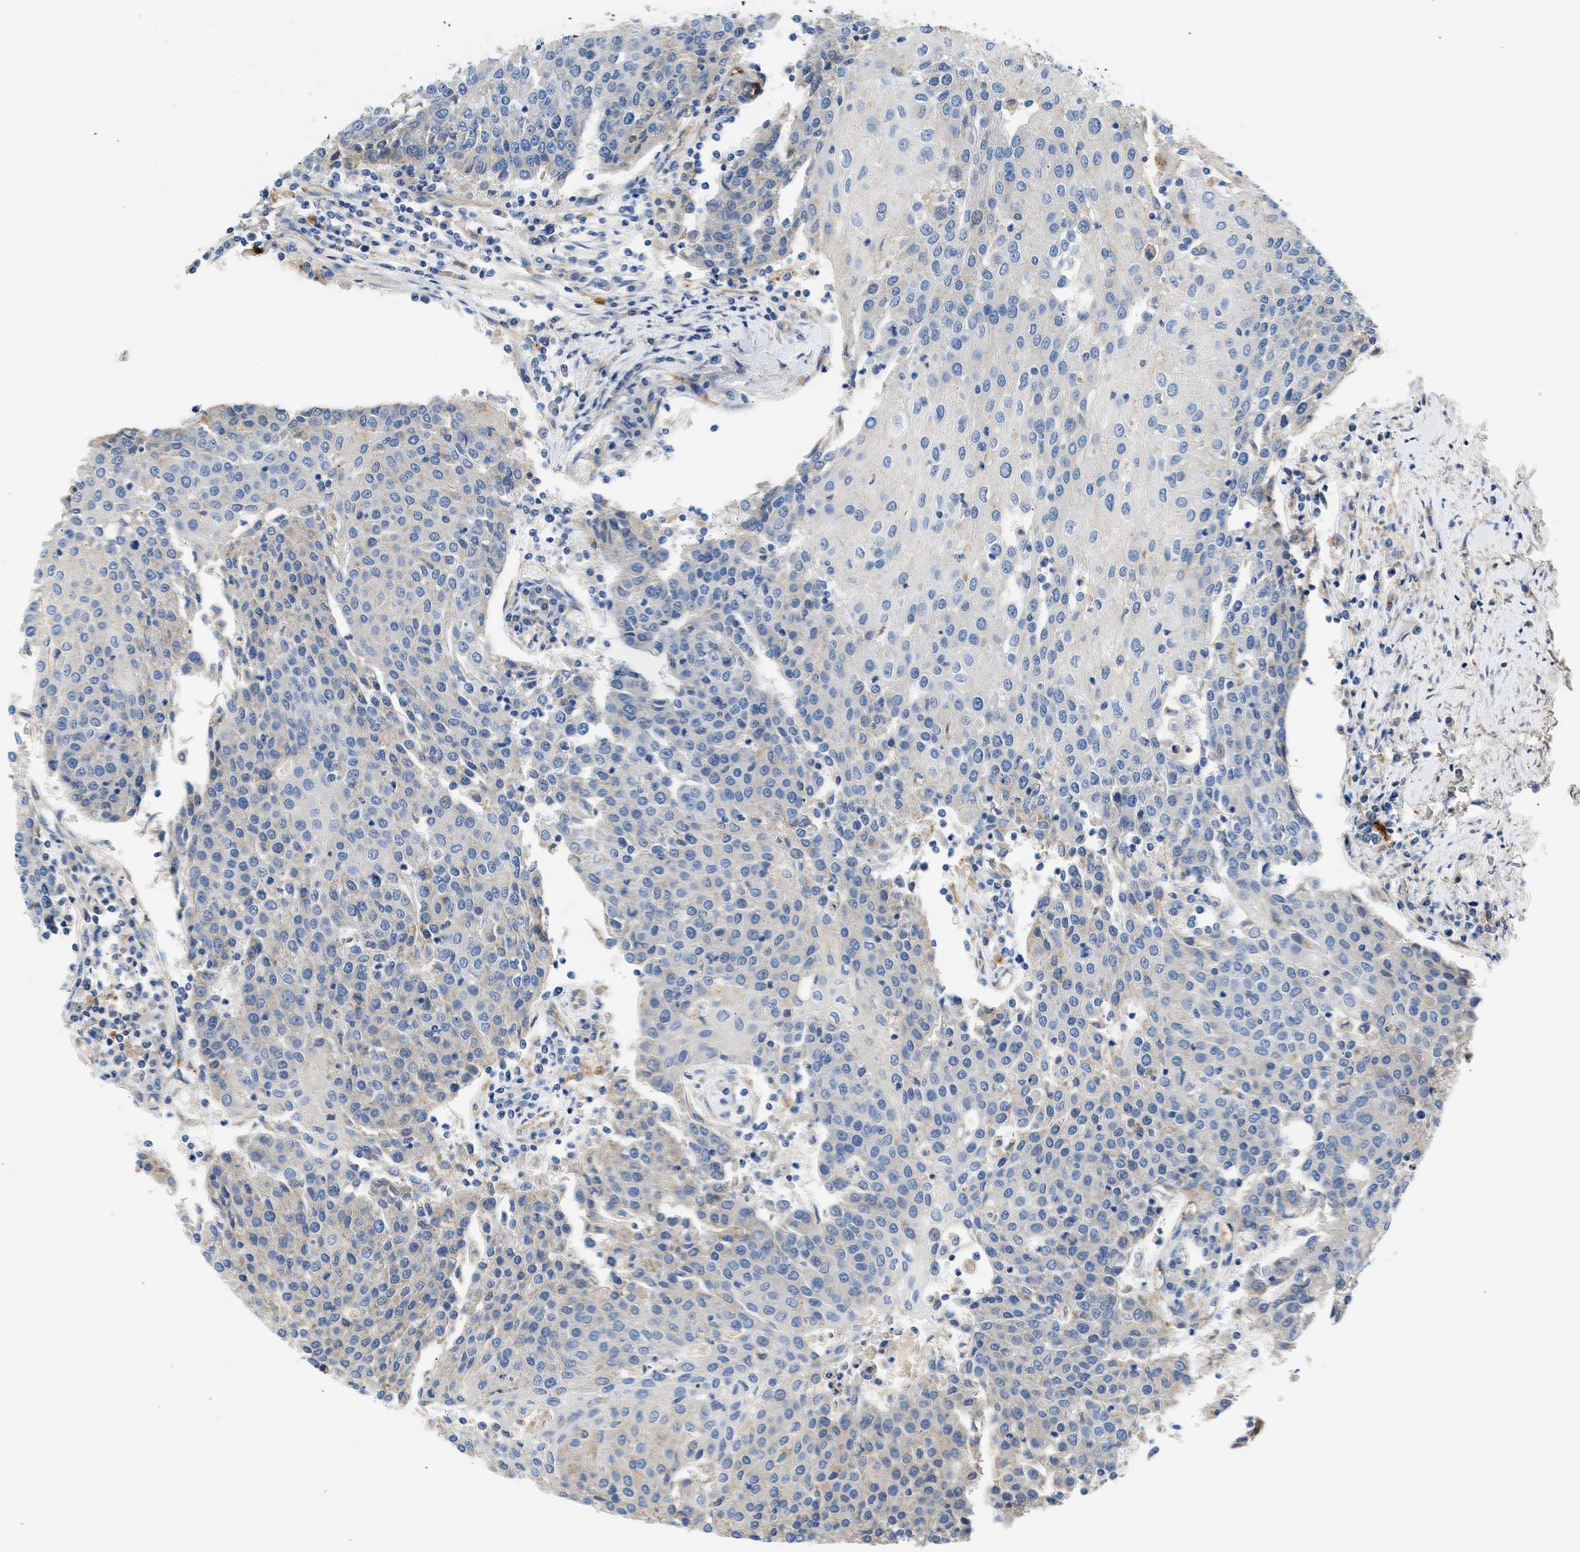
{"staining": {"intensity": "negative", "quantity": "none", "location": "none"}, "tissue": "urothelial cancer", "cell_type": "Tumor cells", "image_type": "cancer", "snomed": [{"axis": "morphology", "description": "Urothelial carcinoma, High grade"}, {"axis": "topography", "description": "Urinary bladder"}], "caption": "The image reveals no significant staining in tumor cells of urothelial cancer.", "gene": "ULK4", "patient": {"sex": "female", "age": 85}}